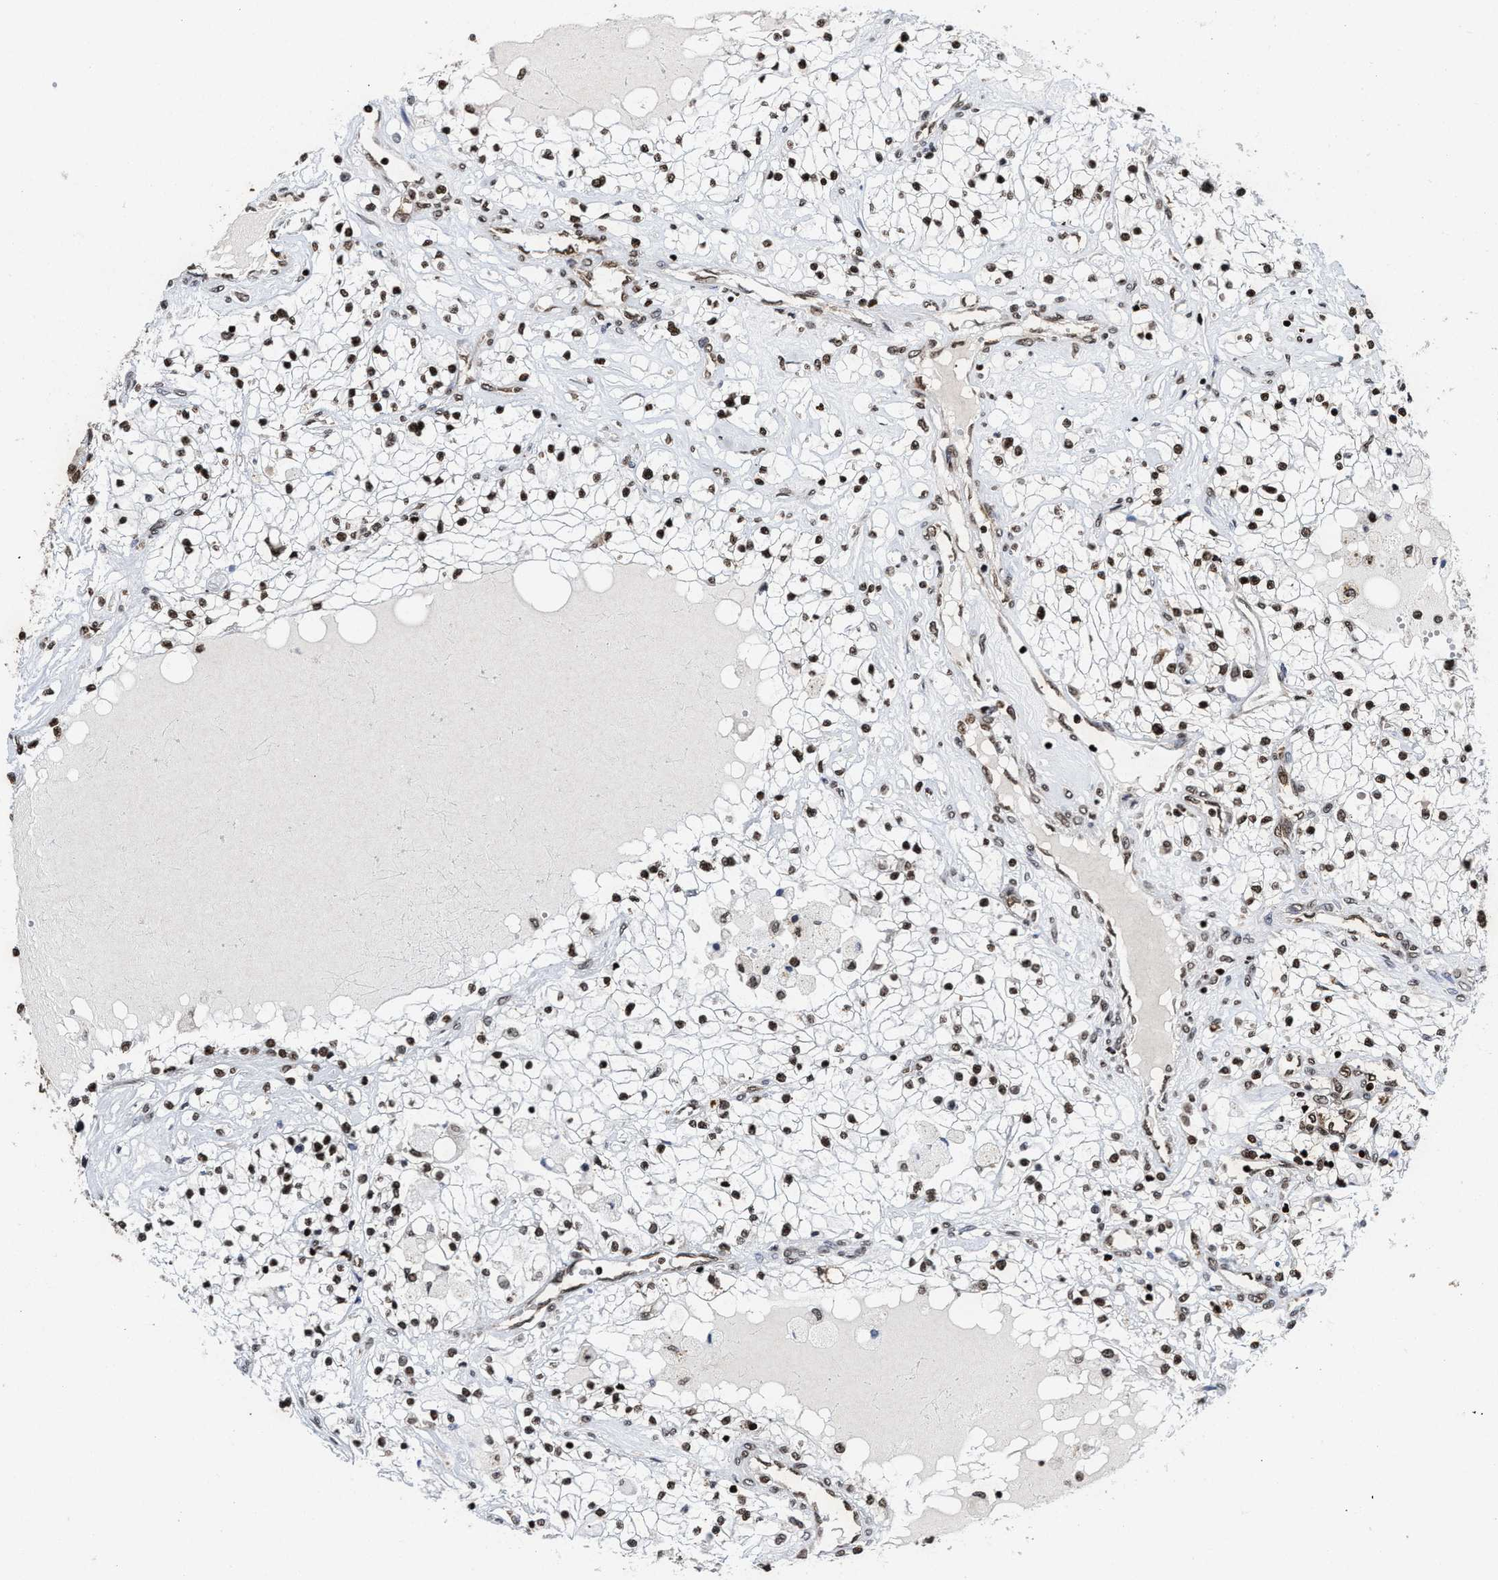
{"staining": {"intensity": "strong", "quantity": ">75%", "location": "nuclear"}, "tissue": "renal cancer", "cell_type": "Tumor cells", "image_type": "cancer", "snomed": [{"axis": "morphology", "description": "Adenocarcinoma, NOS"}, {"axis": "topography", "description": "Kidney"}], "caption": "The histopathology image reveals a brown stain indicating the presence of a protein in the nuclear of tumor cells in renal cancer.", "gene": "ALYREF", "patient": {"sex": "male", "age": 68}}